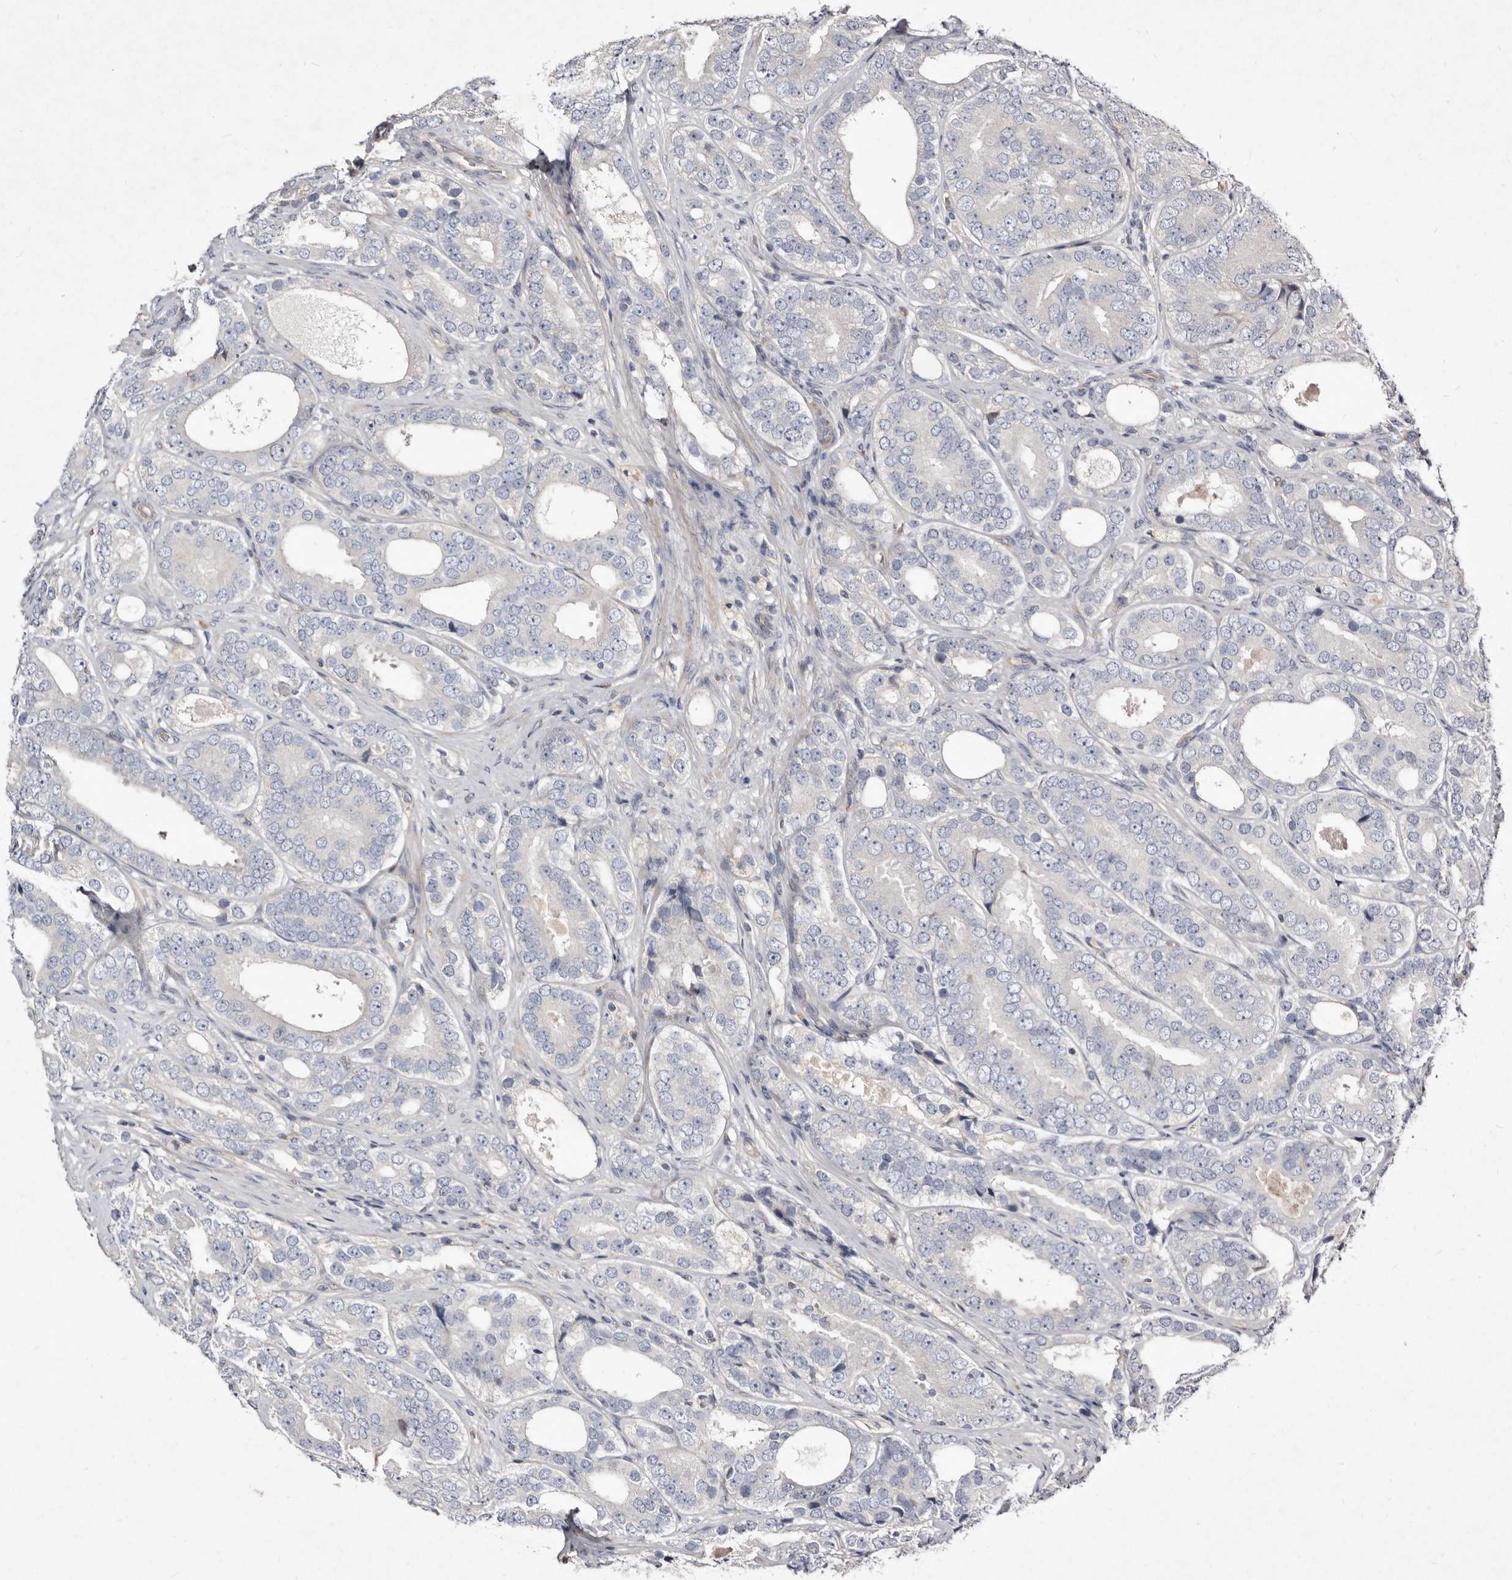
{"staining": {"intensity": "negative", "quantity": "none", "location": "none"}, "tissue": "prostate cancer", "cell_type": "Tumor cells", "image_type": "cancer", "snomed": [{"axis": "morphology", "description": "Adenocarcinoma, High grade"}, {"axis": "topography", "description": "Prostate"}], "caption": "A high-resolution histopathology image shows immunohistochemistry staining of prostate cancer, which exhibits no significant staining in tumor cells.", "gene": "SLC25A20", "patient": {"sex": "male", "age": 56}}